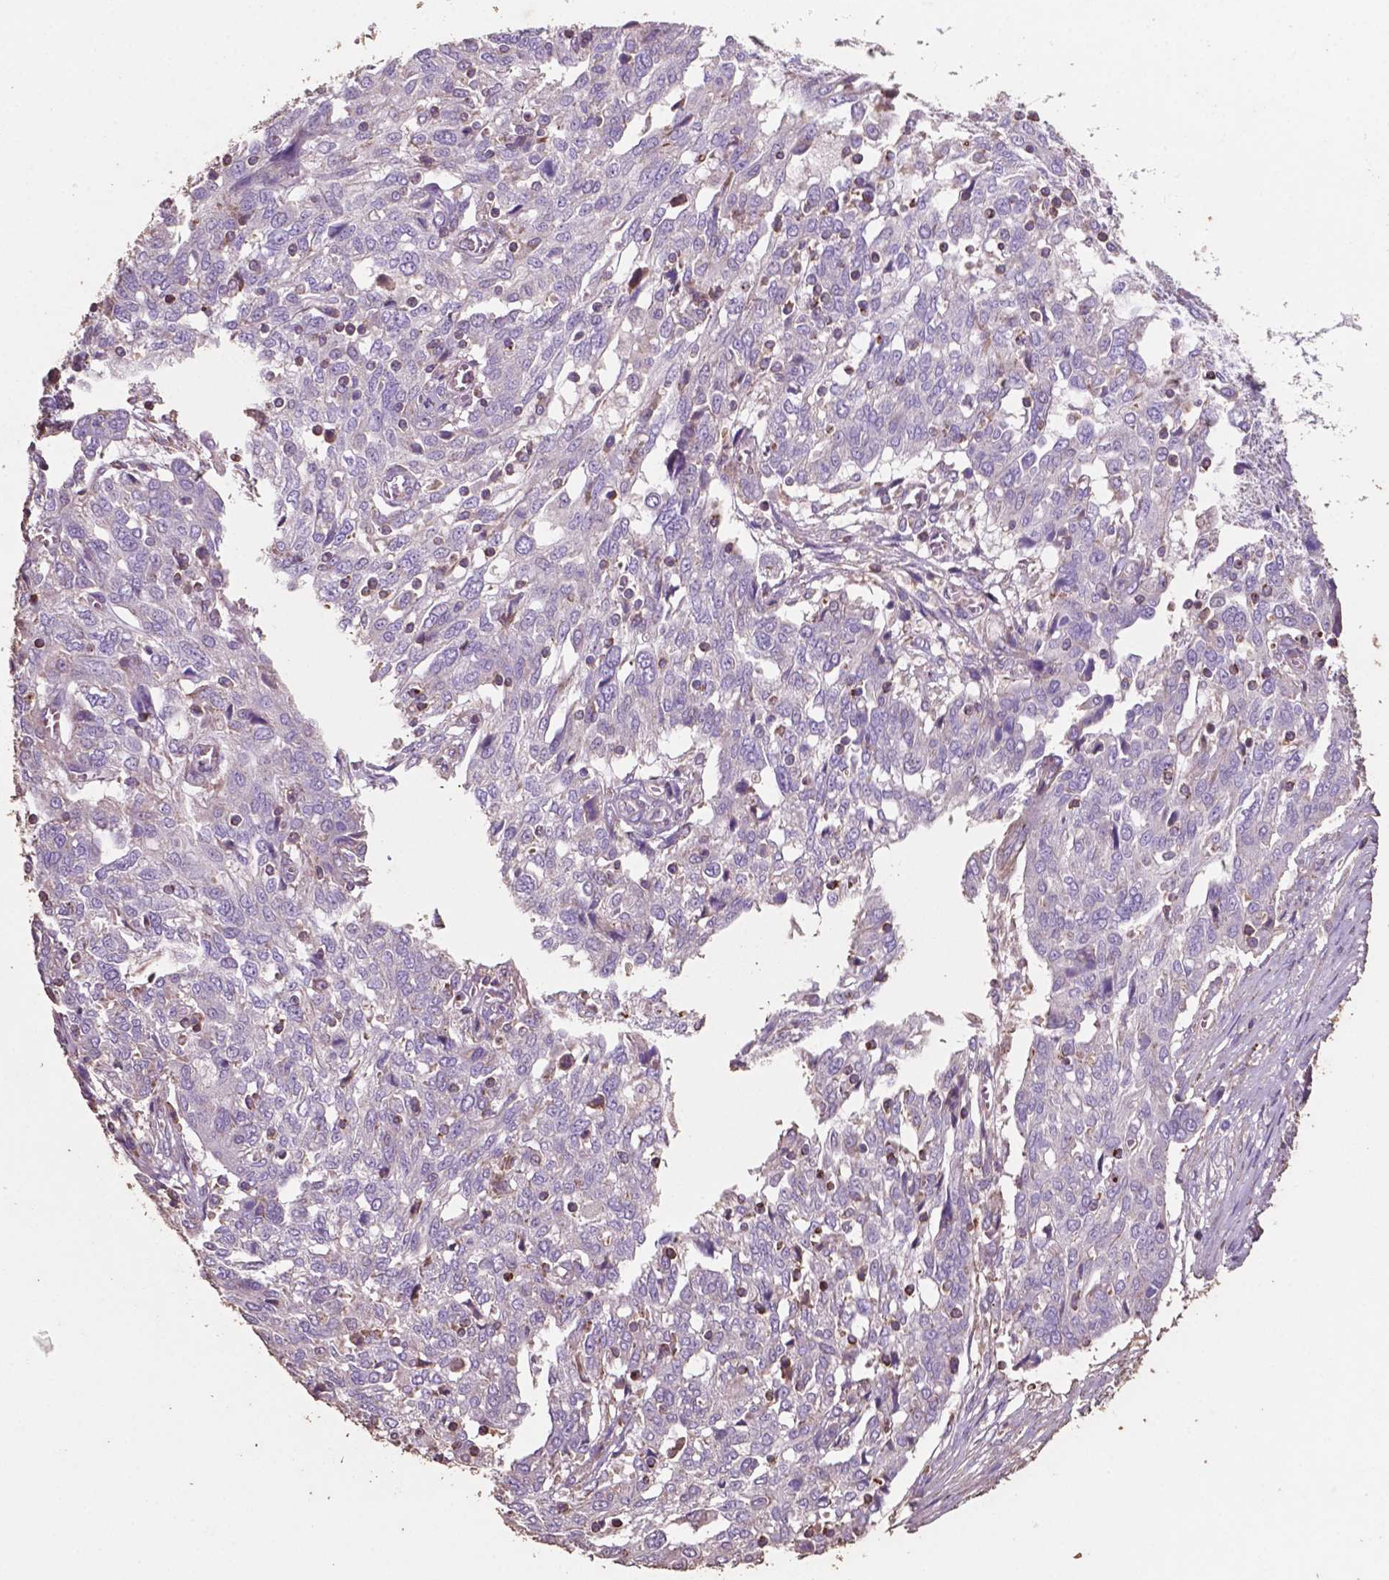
{"staining": {"intensity": "negative", "quantity": "none", "location": "none"}, "tissue": "ovarian cancer", "cell_type": "Tumor cells", "image_type": "cancer", "snomed": [{"axis": "morphology", "description": "Cystadenocarcinoma, serous, NOS"}, {"axis": "topography", "description": "Ovary"}], "caption": "High magnification brightfield microscopy of ovarian serous cystadenocarcinoma stained with DAB (brown) and counterstained with hematoxylin (blue): tumor cells show no significant positivity.", "gene": "COMMD4", "patient": {"sex": "female", "age": 67}}